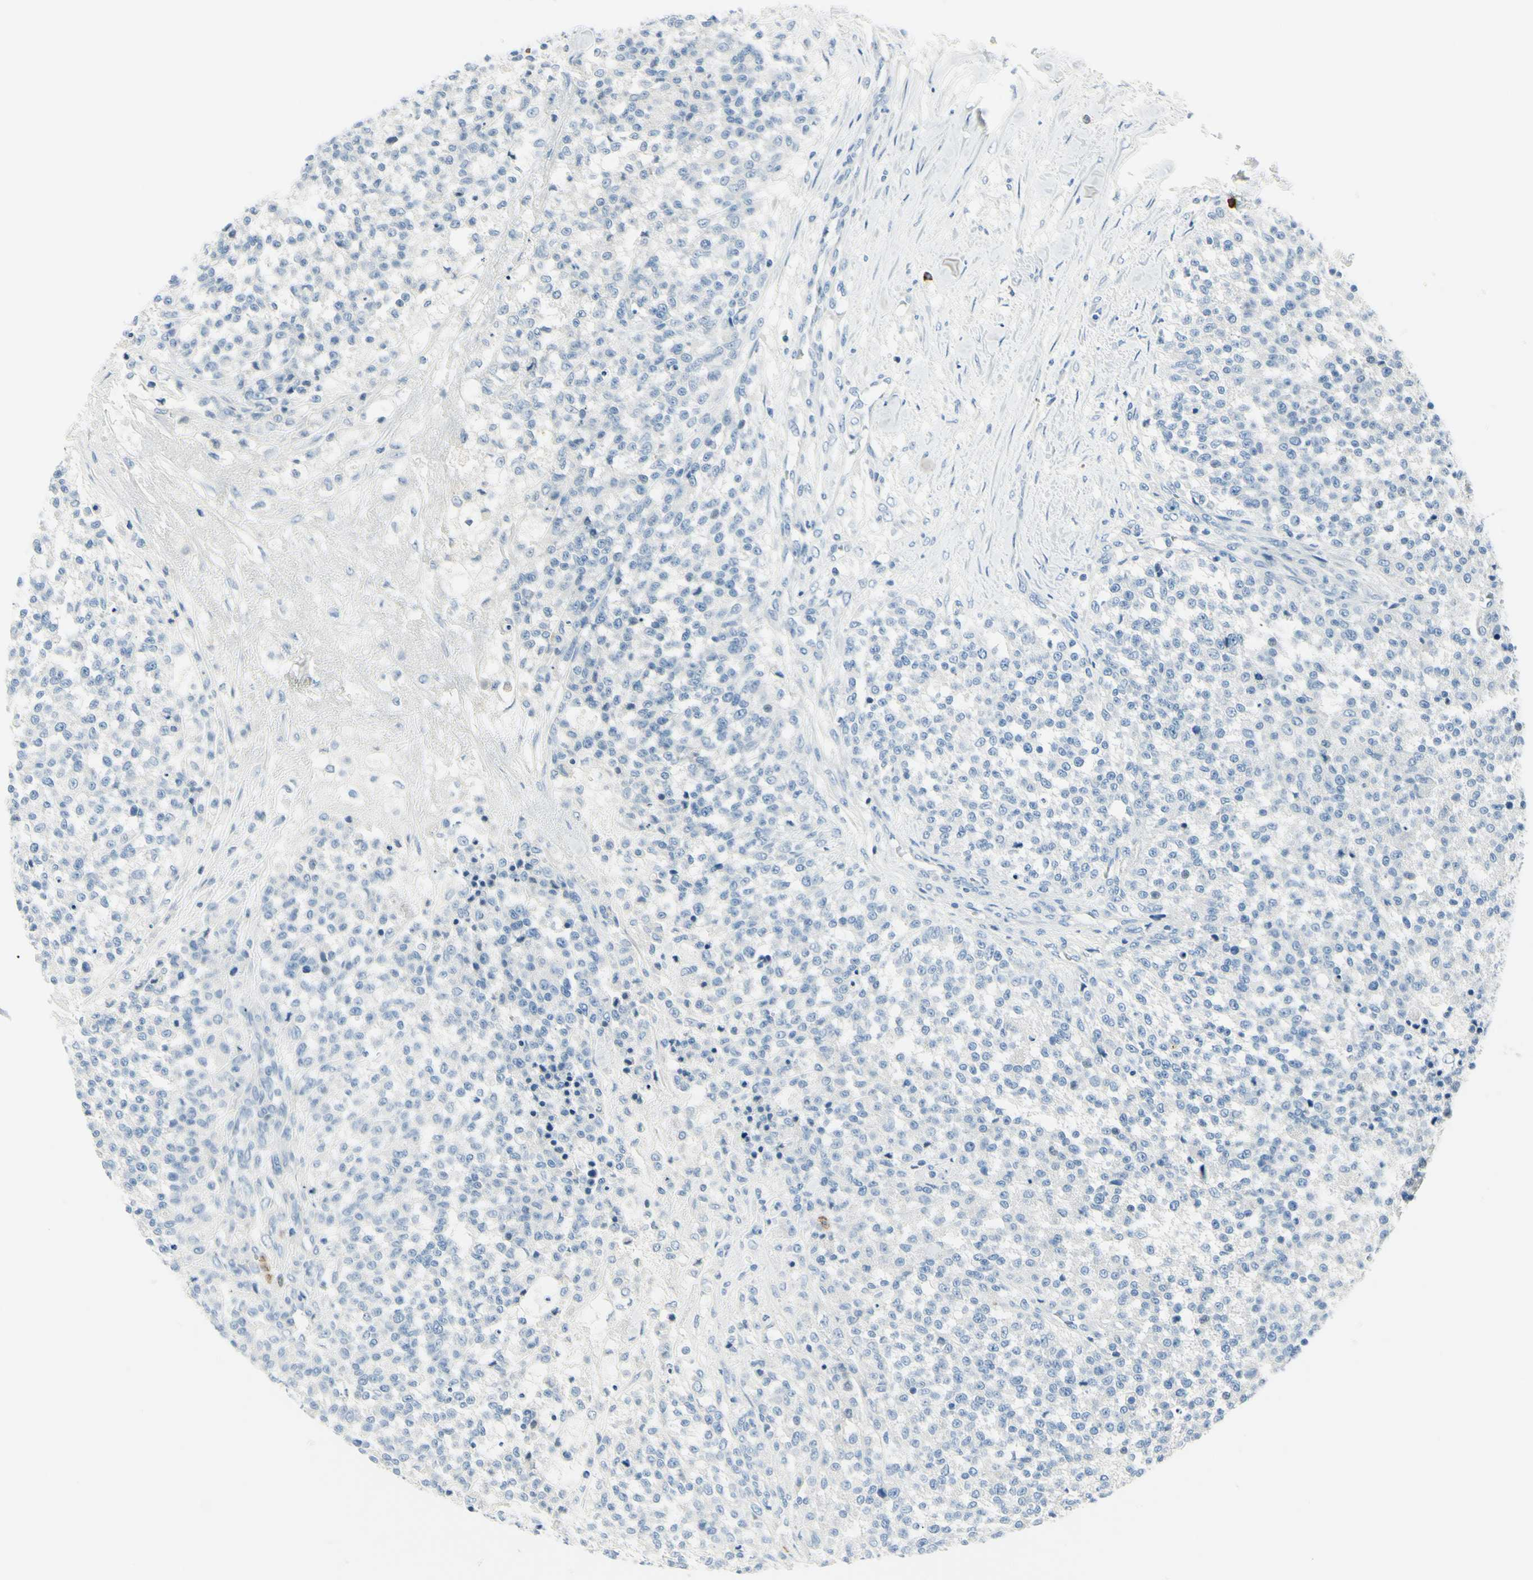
{"staining": {"intensity": "negative", "quantity": "none", "location": "none"}, "tissue": "testis cancer", "cell_type": "Tumor cells", "image_type": "cancer", "snomed": [{"axis": "morphology", "description": "Seminoma, NOS"}, {"axis": "topography", "description": "Testis"}], "caption": "High power microscopy micrograph of an immunohistochemistry photomicrograph of testis cancer, revealing no significant positivity in tumor cells. (Brightfield microscopy of DAB (3,3'-diaminobenzidine) IHC at high magnification).", "gene": "DLG4", "patient": {"sex": "male", "age": 59}}